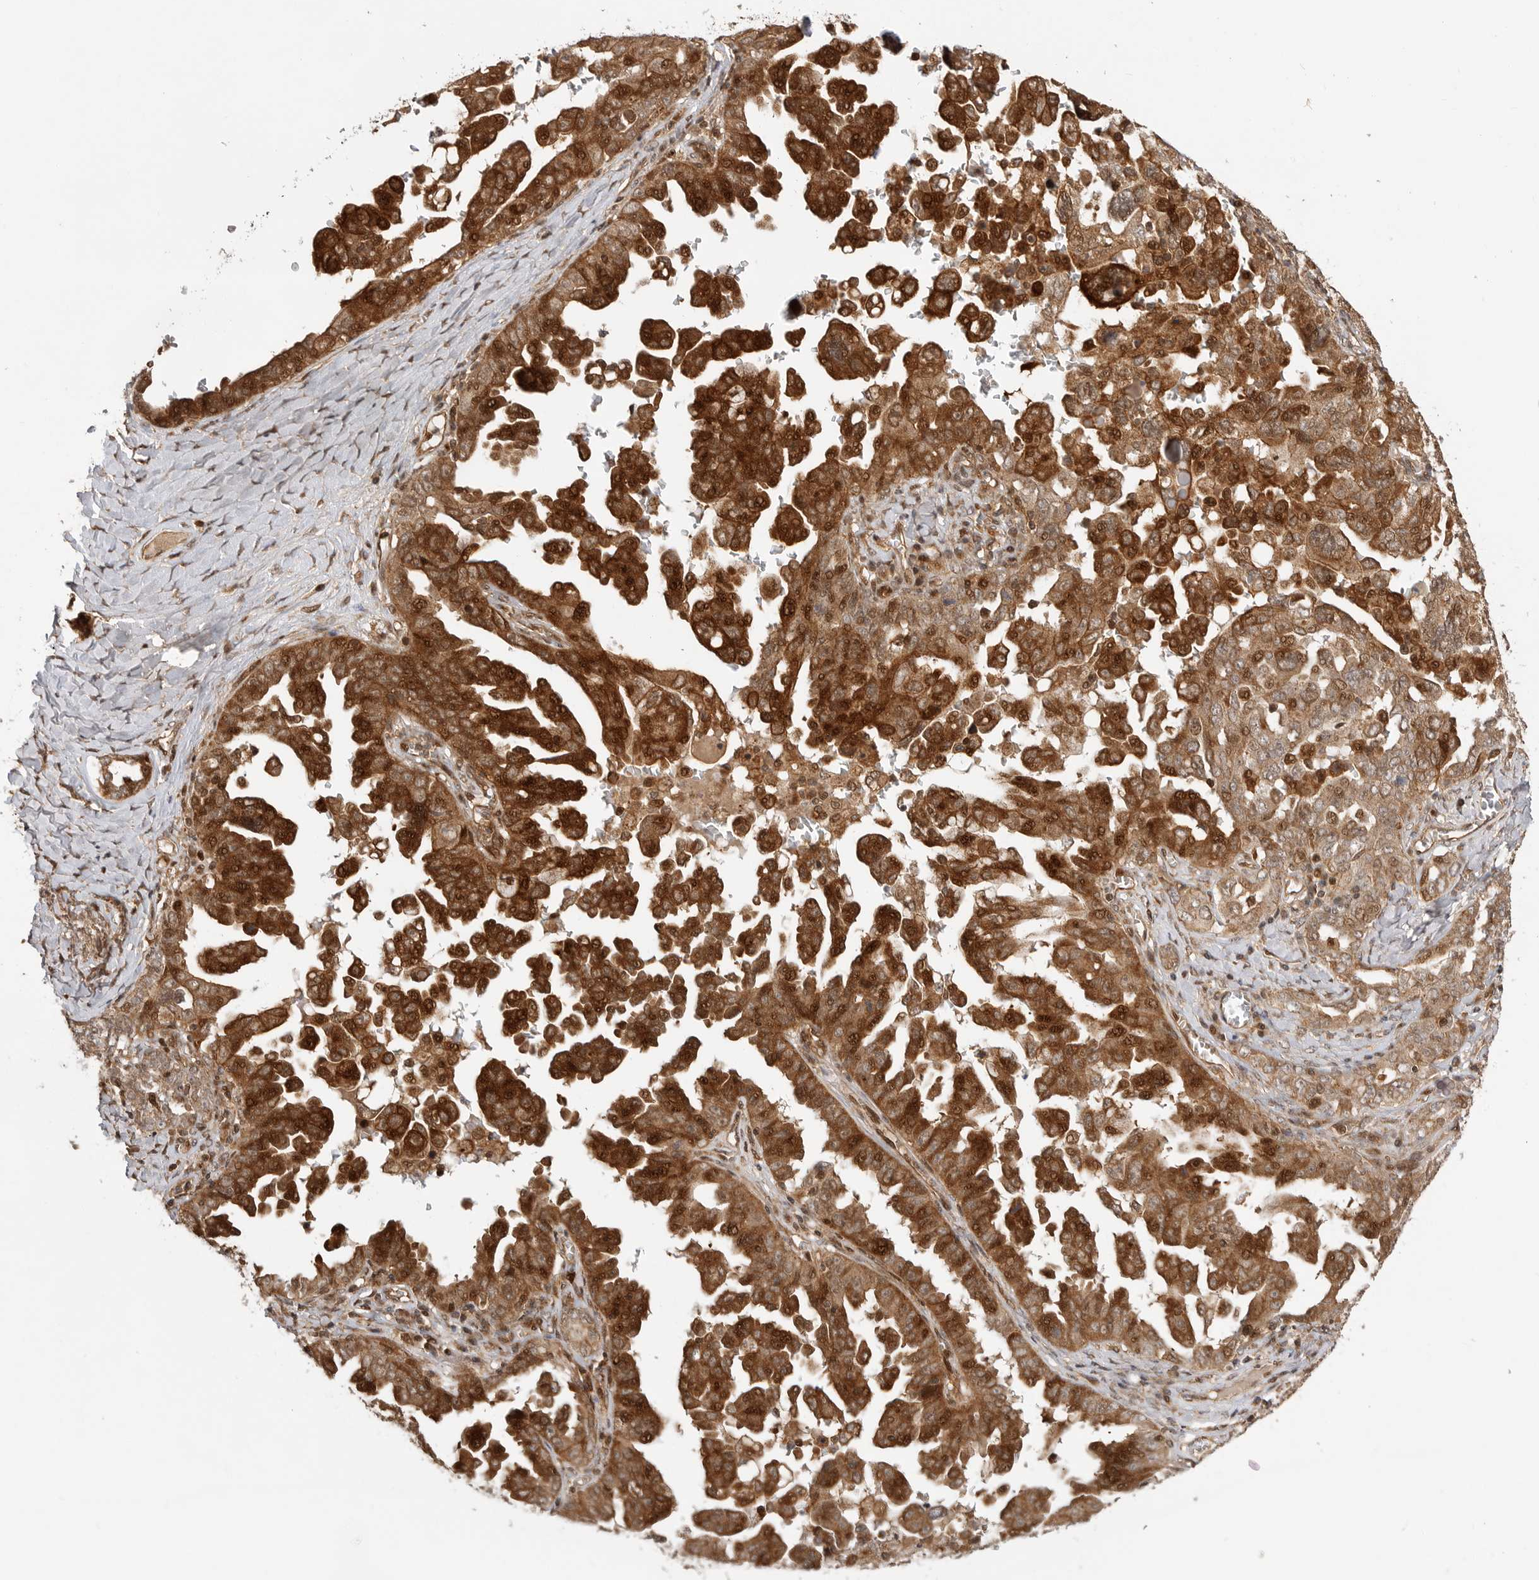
{"staining": {"intensity": "strong", "quantity": ">75%", "location": "cytoplasmic/membranous,nuclear"}, "tissue": "ovarian cancer", "cell_type": "Tumor cells", "image_type": "cancer", "snomed": [{"axis": "morphology", "description": "Carcinoma, endometroid"}, {"axis": "topography", "description": "Ovary"}], "caption": "Tumor cells exhibit high levels of strong cytoplasmic/membranous and nuclear staining in approximately >75% of cells in ovarian endometroid carcinoma. Using DAB (3,3'-diaminobenzidine) (brown) and hematoxylin (blue) stains, captured at high magnification using brightfield microscopy.", "gene": "ADPRS", "patient": {"sex": "female", "age": 62}}